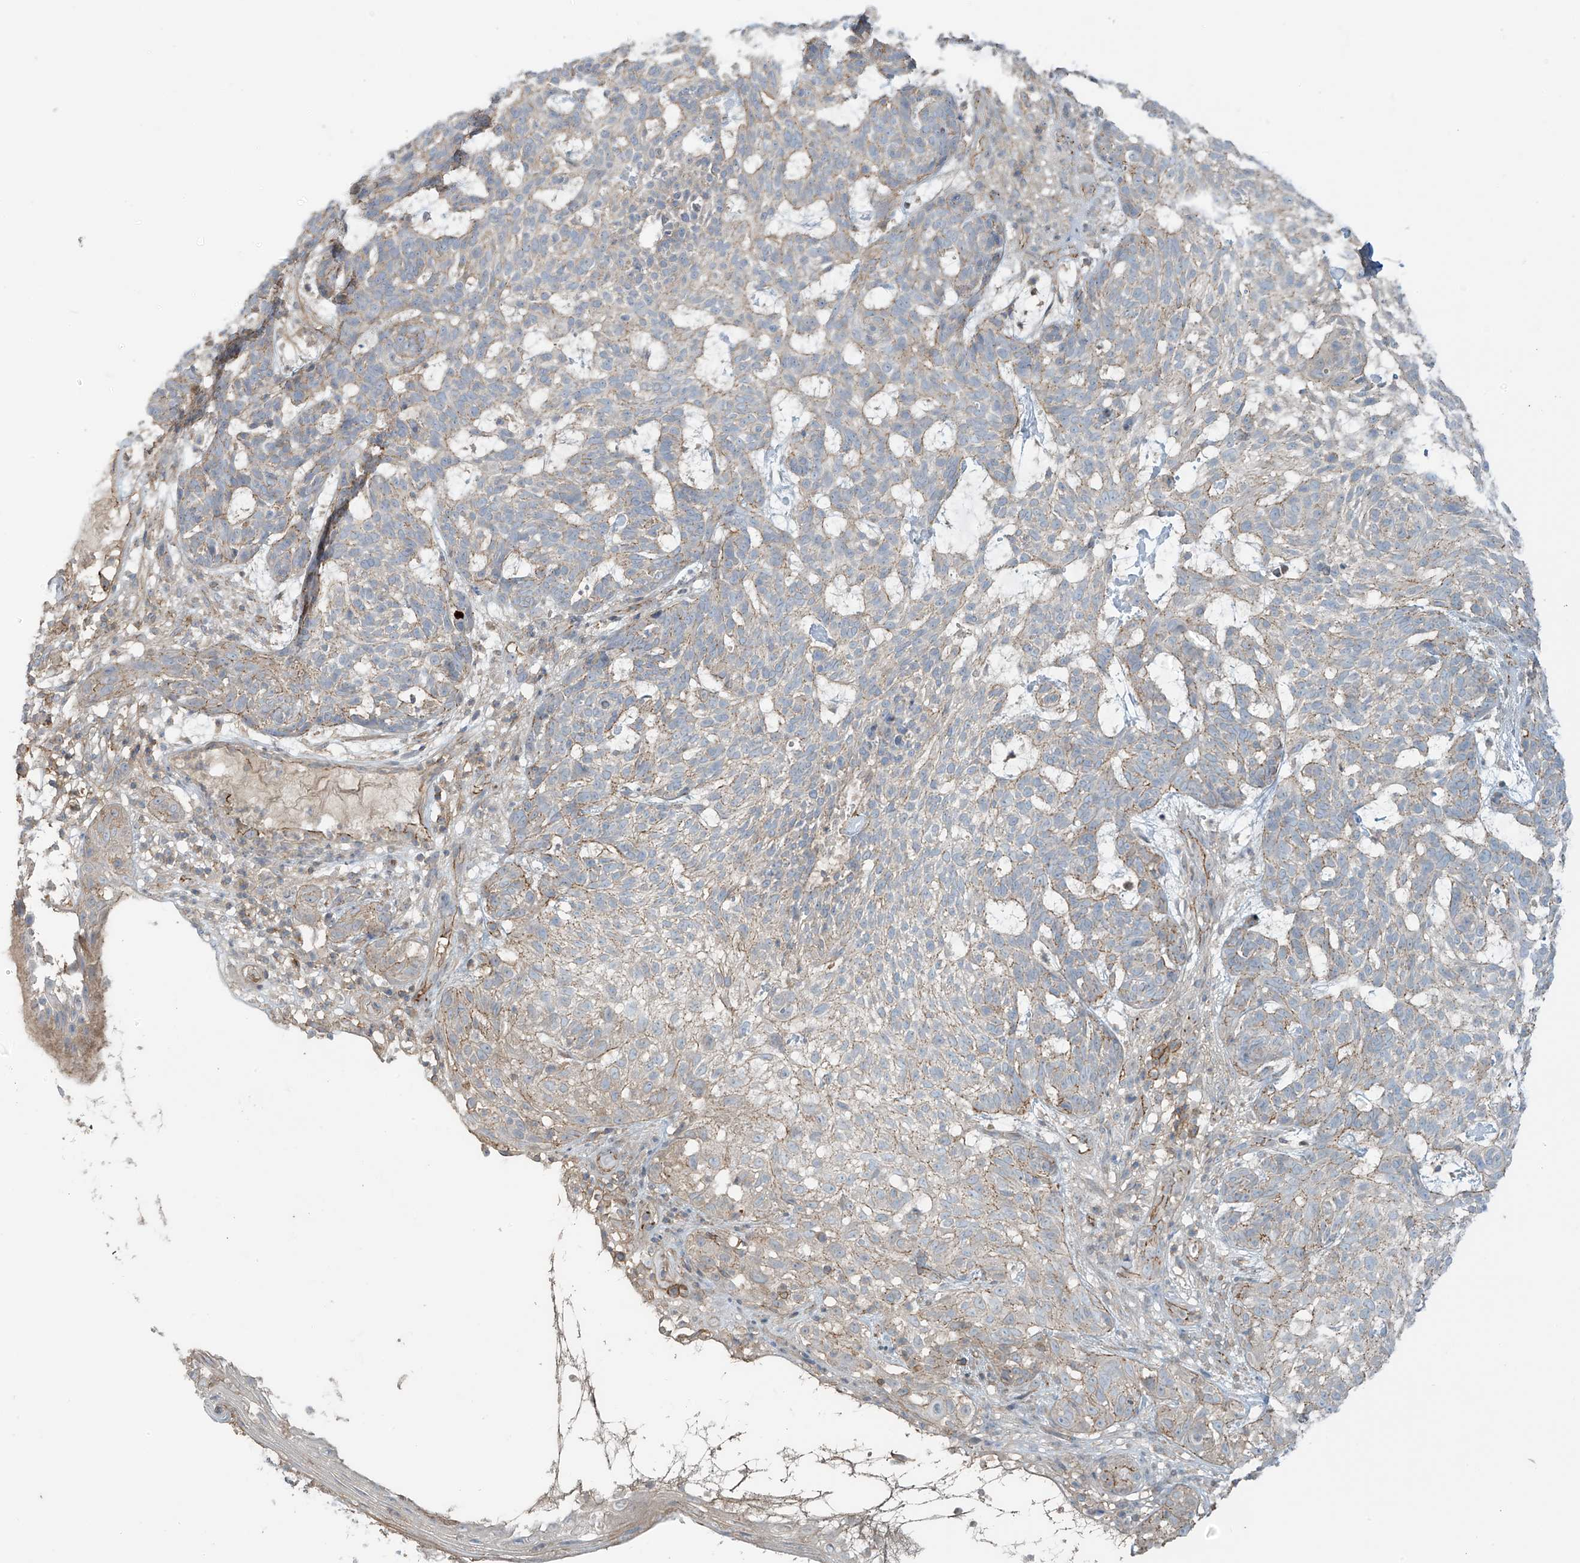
{"staining": {"intensity": "weak", "quantity": ">75%", "location": "cytoplasmic/membranous"}, "tissue": "skin cancer", "cell_type": "Tumor cells", "image_type": "cancer", "snomed": [{"axis": "morphology", "description": "Basal cell carcinoma"}, {"axis": "topography", "description": "Skin"}], "caption": "IHC photomicrograph of skin basal cell carcinoma stained for a protein (brown), which exhibits low levels of weak cytoplasmic/membranous positivity in approximately >75% of tumor cells.", "gene": "SLC9A2", "patient": {"sex": "male", "age": 85}}